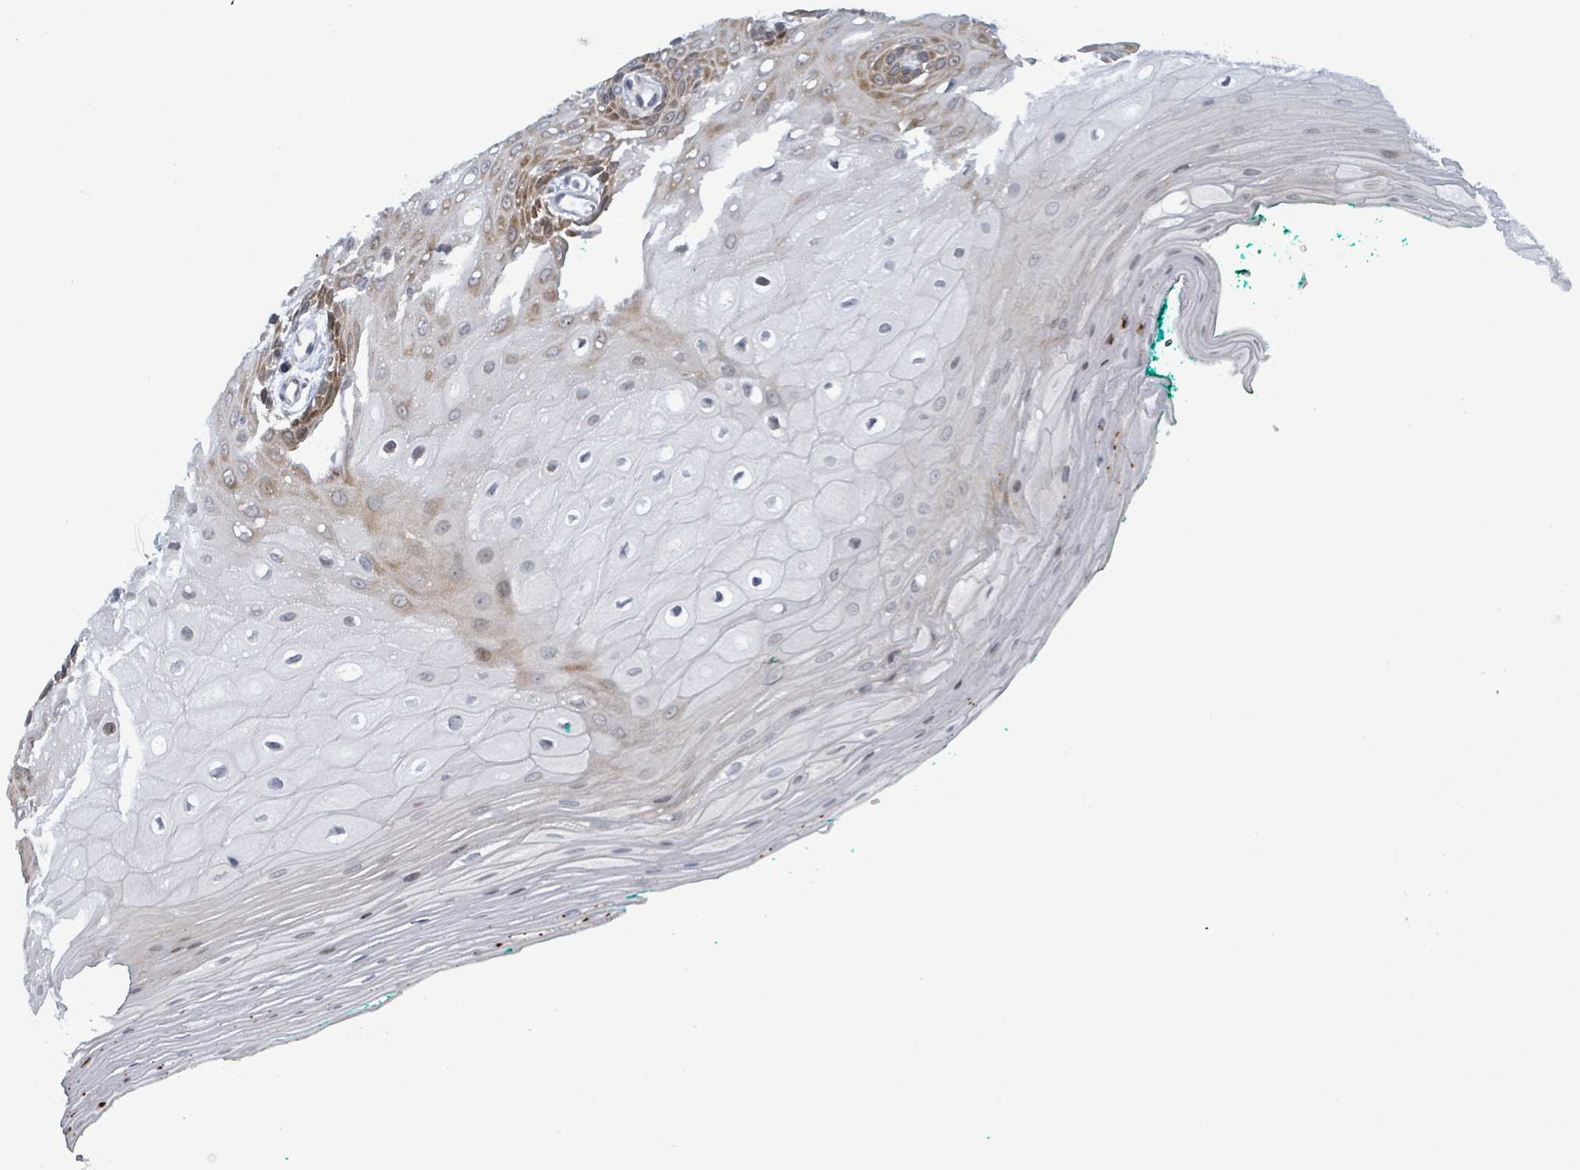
{"staining": {"intensity": "strong", "quantity": "25%-75%", "location": "cytoplasmic/membranous"}, "tissue": "oral mucosa", "cell_type": "Squamous epithelial cells", "image_type": "normal", "snomed": [{"axis": "morphology", "description": "Normal tissue, NOS"}, {"axis": "morphology", "description": "Squamous cell carcinoma, NOS"}, {"axis": "topography", "description": "Oral tissue"}, {"axis": "topography", "description": "Tounge, NOS"}, {"axis": "topography", "description": "Head-Neck"}], "caption": "This image displays IHC staining of unremarkable oral mucosa, with high strong cytoplasmic/membranous expression in about 25%-75% of squamous epithelial cells.", "gene": "RPL32", "patient": {"sex": "male", "age": 79}}